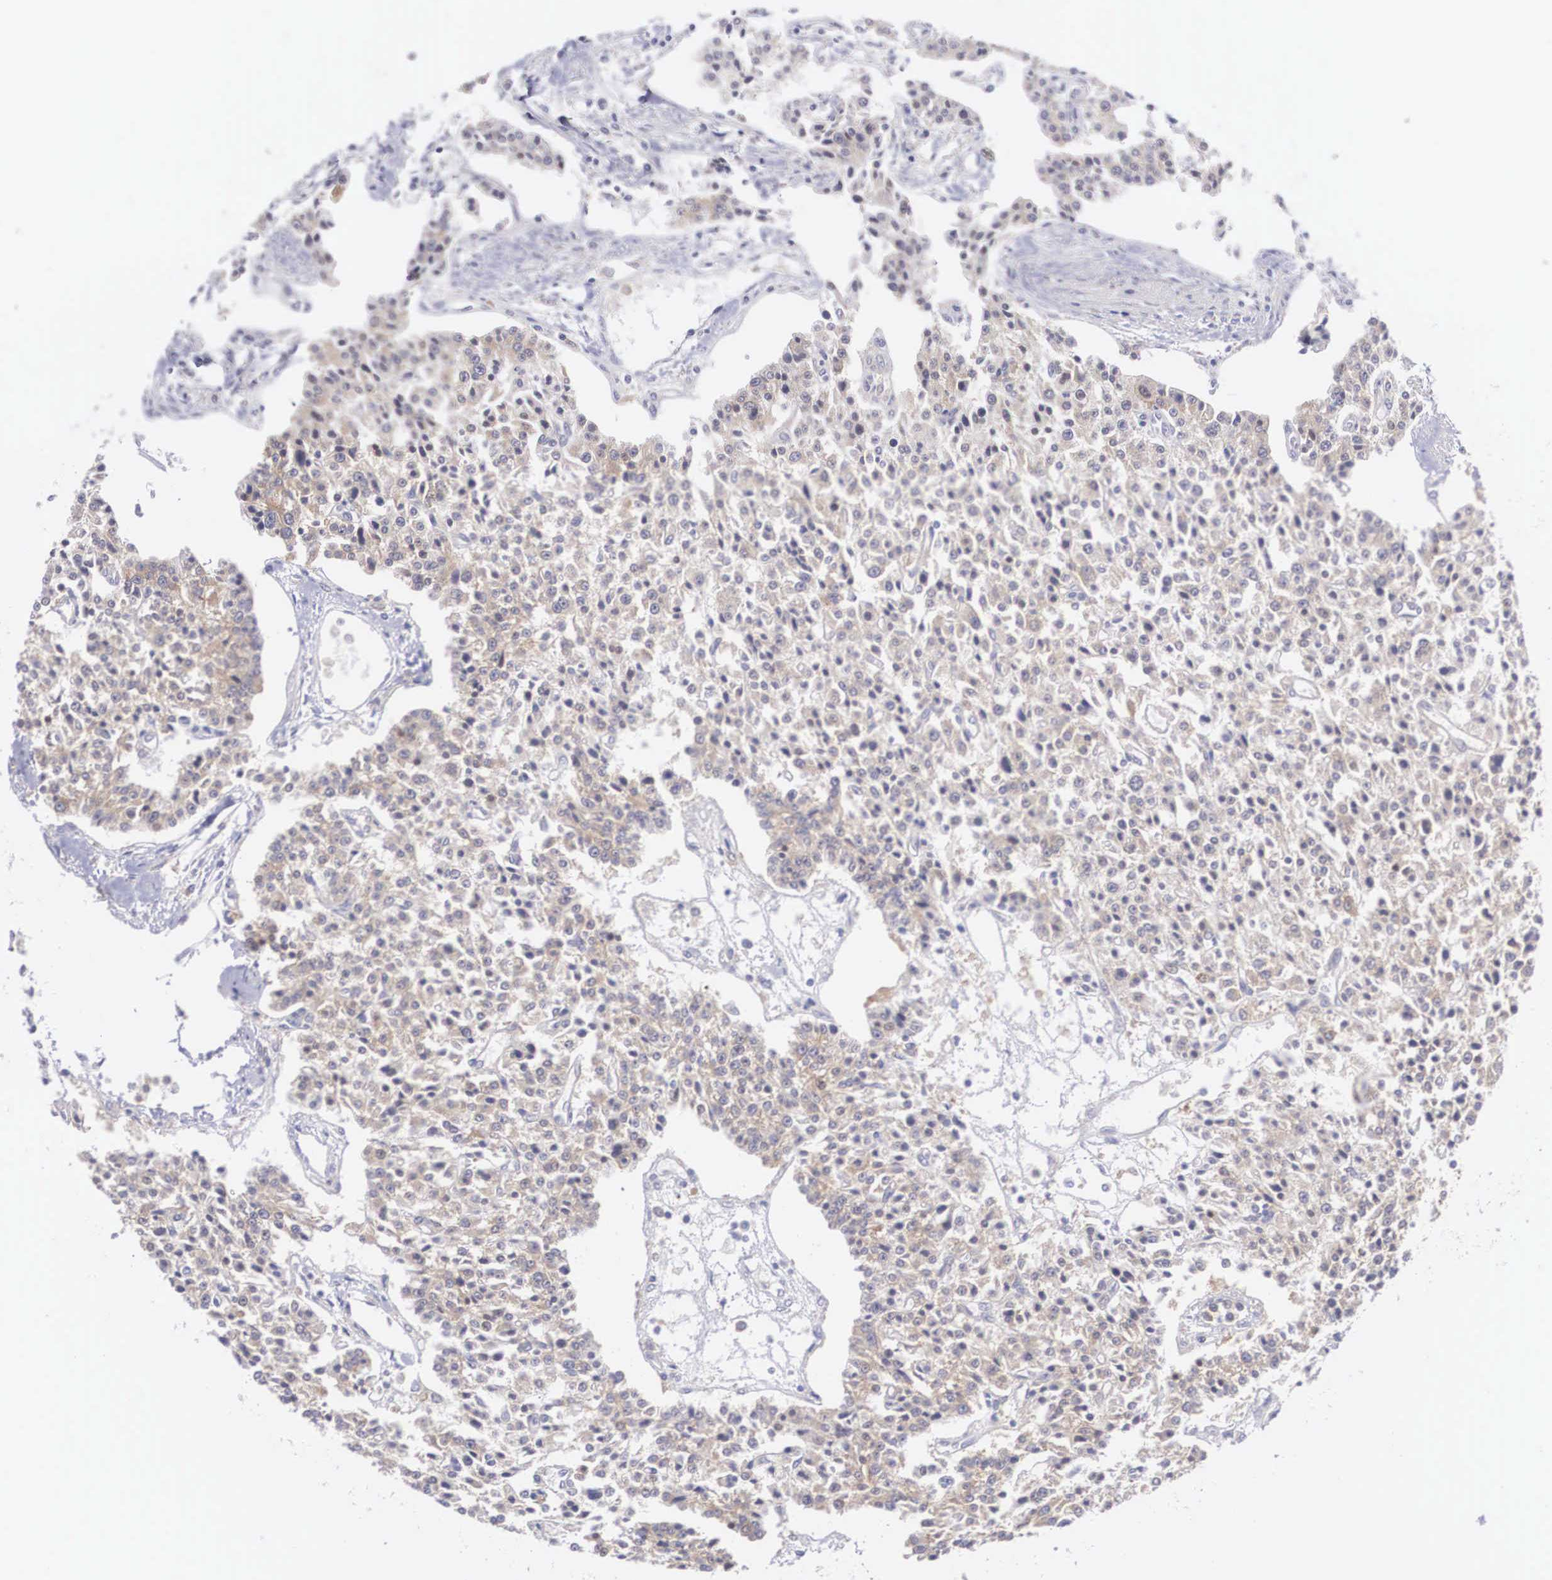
{"staining": {"intensity": "weak", "quantity": ">75%", "location": "cytoplasmic/membranous"}, "tissue": "carcinoid", "cell_type": "Tumor cells", "image_type": "cancer", "snomed": [{"axis": "morphology", "description": "Carcinoid, malignant, NOS"}, {"axis": "topography", "description": "Stomach"}], "caption": "Protein expression by immunohistochemistry exhibits weak cytoplasmic/membranous staining in approximately >75% of tumor cells in carcinoid. (DAB IHC with brightfield microscopy, high magnification).", "gene": "GRIPAP1", "patient": {"sex": "female", "age": 76}}